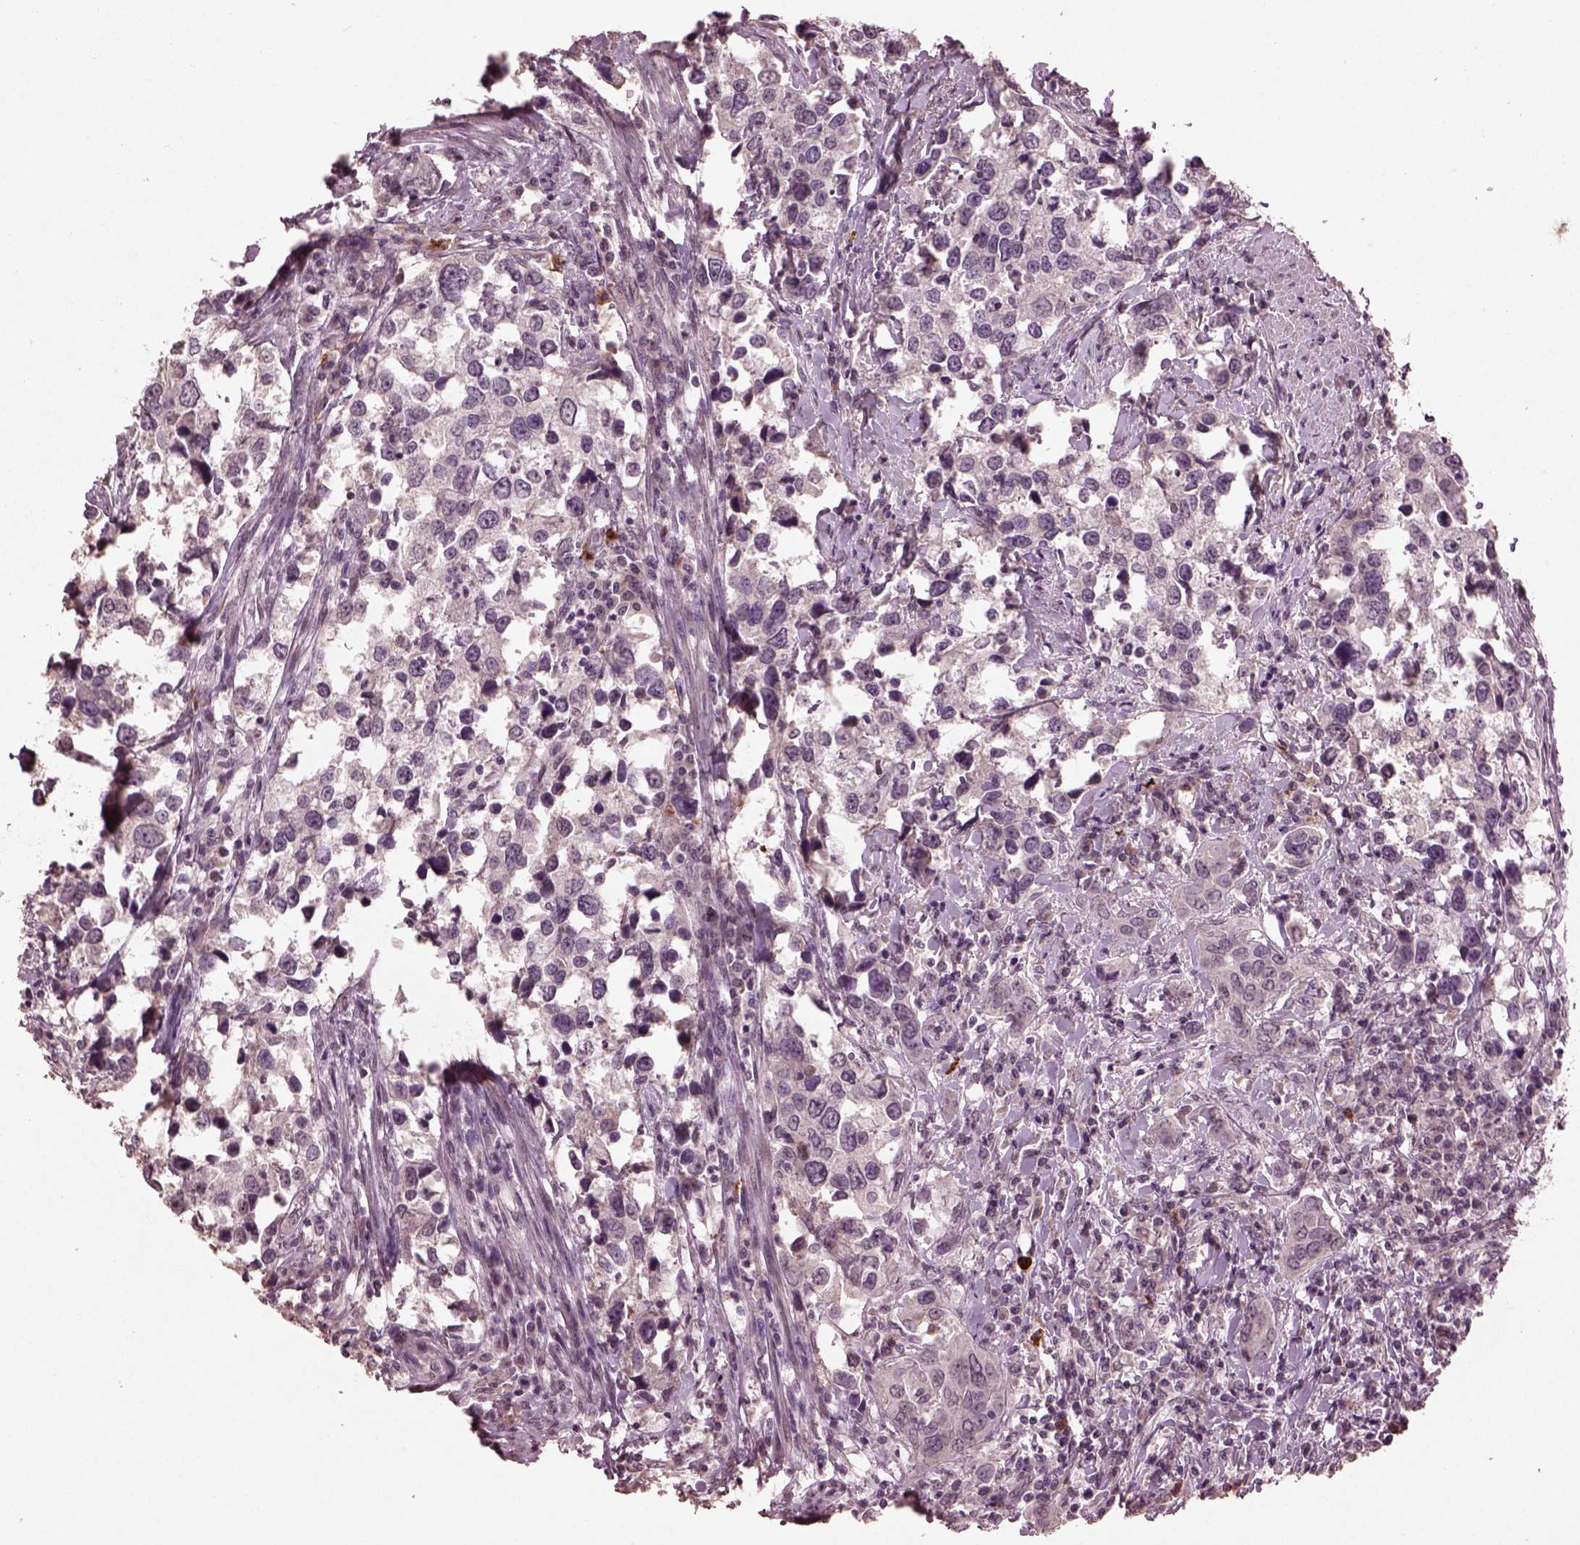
{"staining": {"intensity": "negative", "quantity": "none", "location": "none"}, "tissue": "urothelial cancer", "cell_type": "Tumor cells", "image_type": "cancer", "snomed": [{"axis": "morphology", "description": "Urothelial carcinoma, NOS"}, {"axis": "morphology", "description": "Urothelial carcinoma, High grade"}, {"axis": "topography", "description": "Urinary bladder"}], "caption": "The histopathology image reveals no significant staining in tumor cells of urothelial cancer.", "gene": "IL18RAP", "patient": {"sex": "male", "age": 63}}